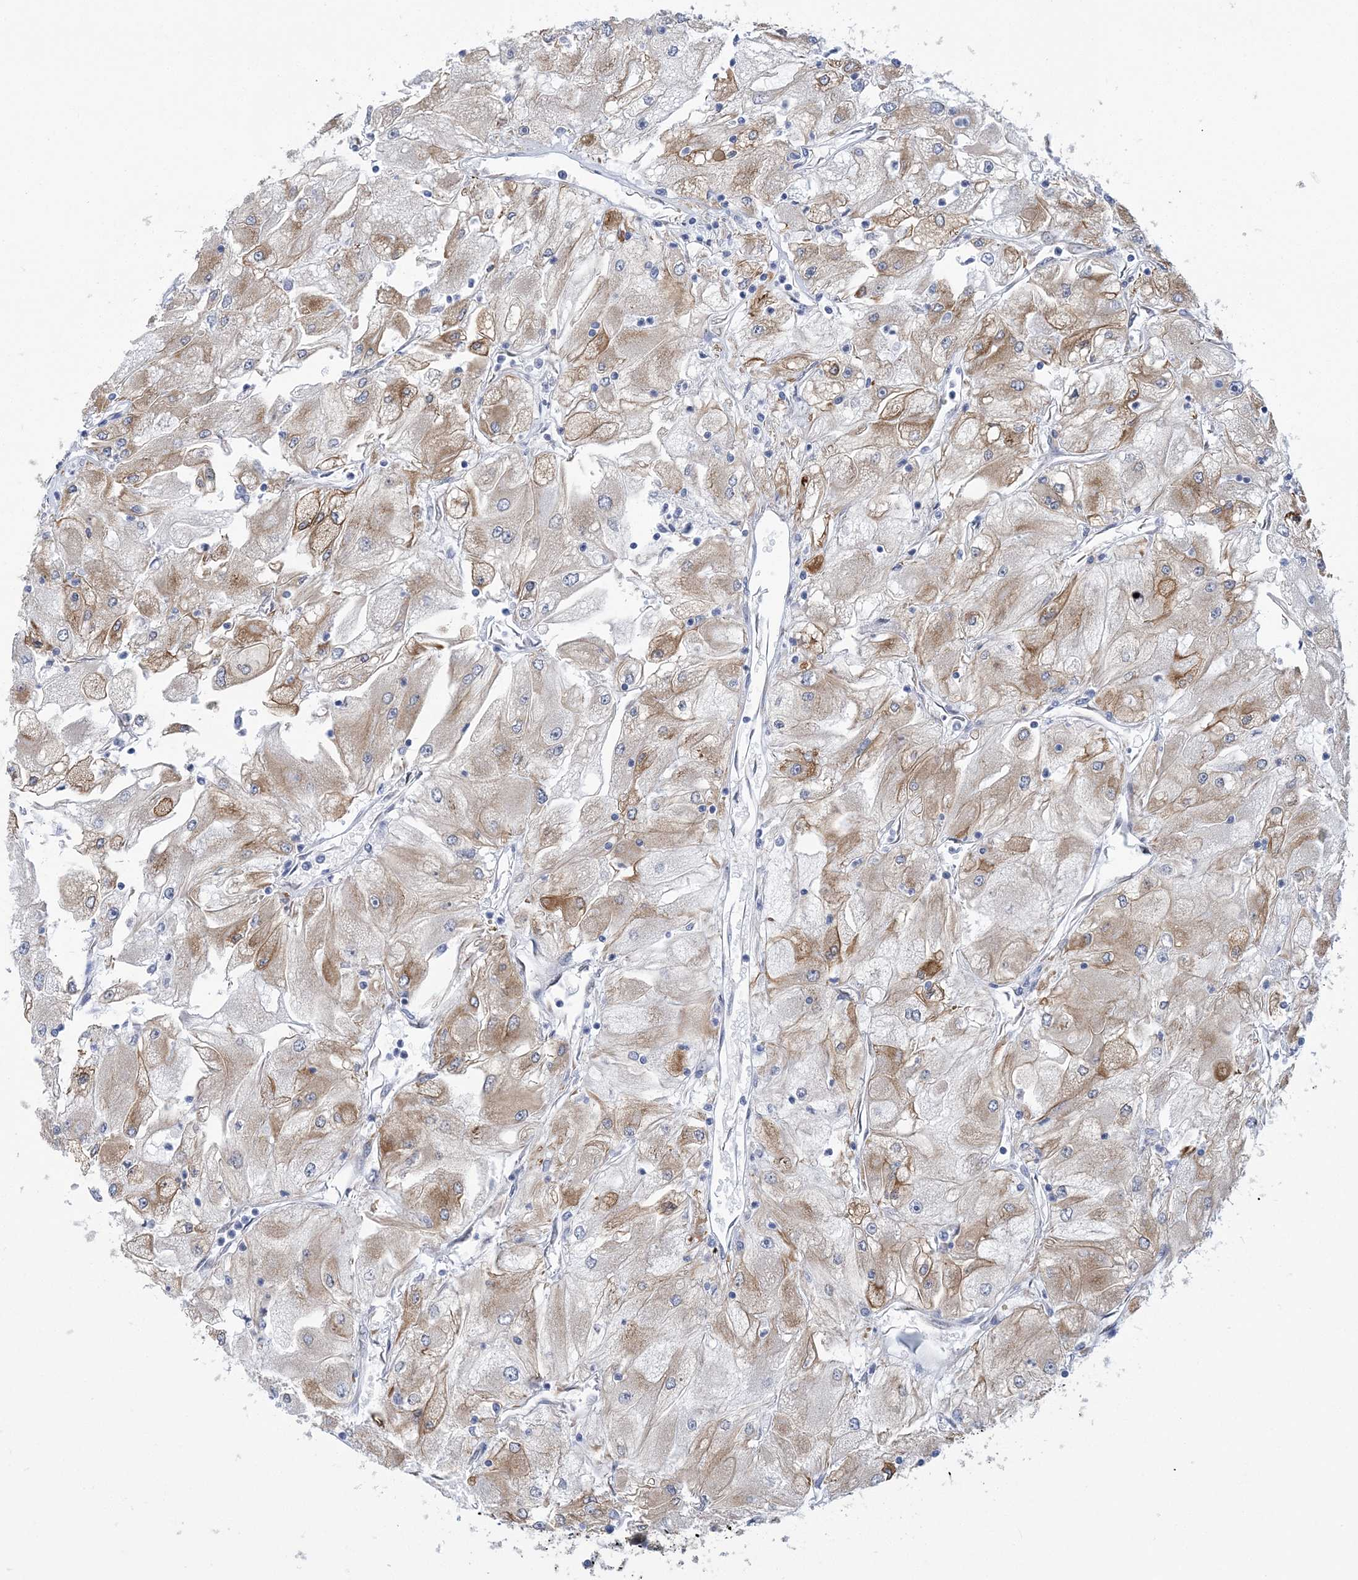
{"staining": {"intensity": "moderate", "quantity": ">75%", "location": "cytoplasmic/membranous"}, "tissue": "renal cancer", "cell_type": "Tumor cells", "image_type": "cancer", "snomed": [{"axis": "morphology", "description": "Adenocarcinoma, NOS"}, {"axis": "topography", "description": "Kidney"}], "caption": "Human renal cancer (adenocarcinoma) stained with a brown dye displays moderate cytoplasmic/membranous positive staining in approximately >75% of tumor cells.", "gene": "PLEKHG4B", "patient": {"sex": "male", "age": 80}}